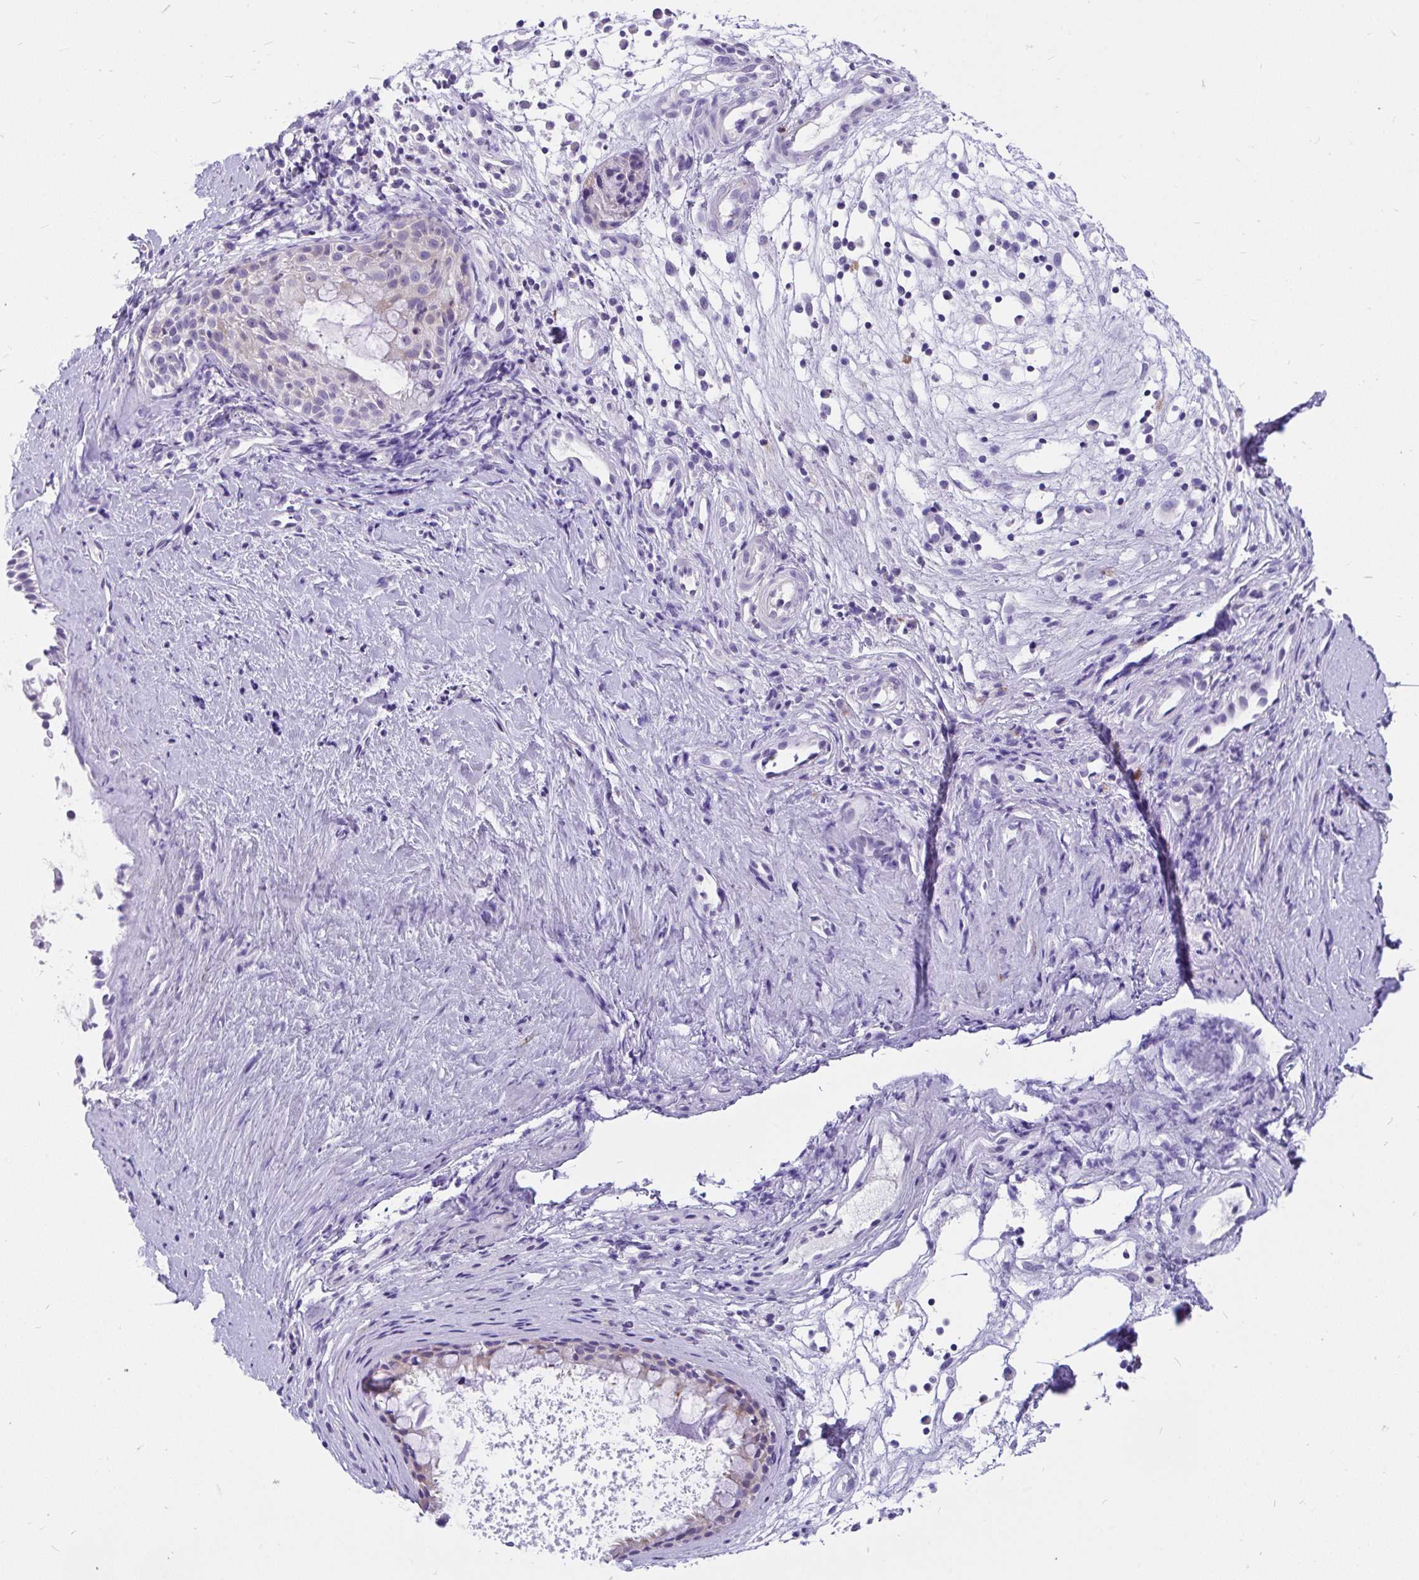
{"staining": {"intensity": "weak", "quantity": "<25%", "location": "cytoplasmic/membranous"}, "tissue": "nasopharynx", "cell_type": "Respiratory epithelial cells", "image_type": "normal", "snomed": [{"axis": "morphology", "description": "Normal tissue, NOS"}, {"axis": "topography", "description": "Nasopharynx"}], "caption": "This is an IHC image of benign human nasopharynx. There is no staining in respiratory epithelial cells.", "gene": "KIAA2013", "patient": {"sex": "male", "age": 56}}